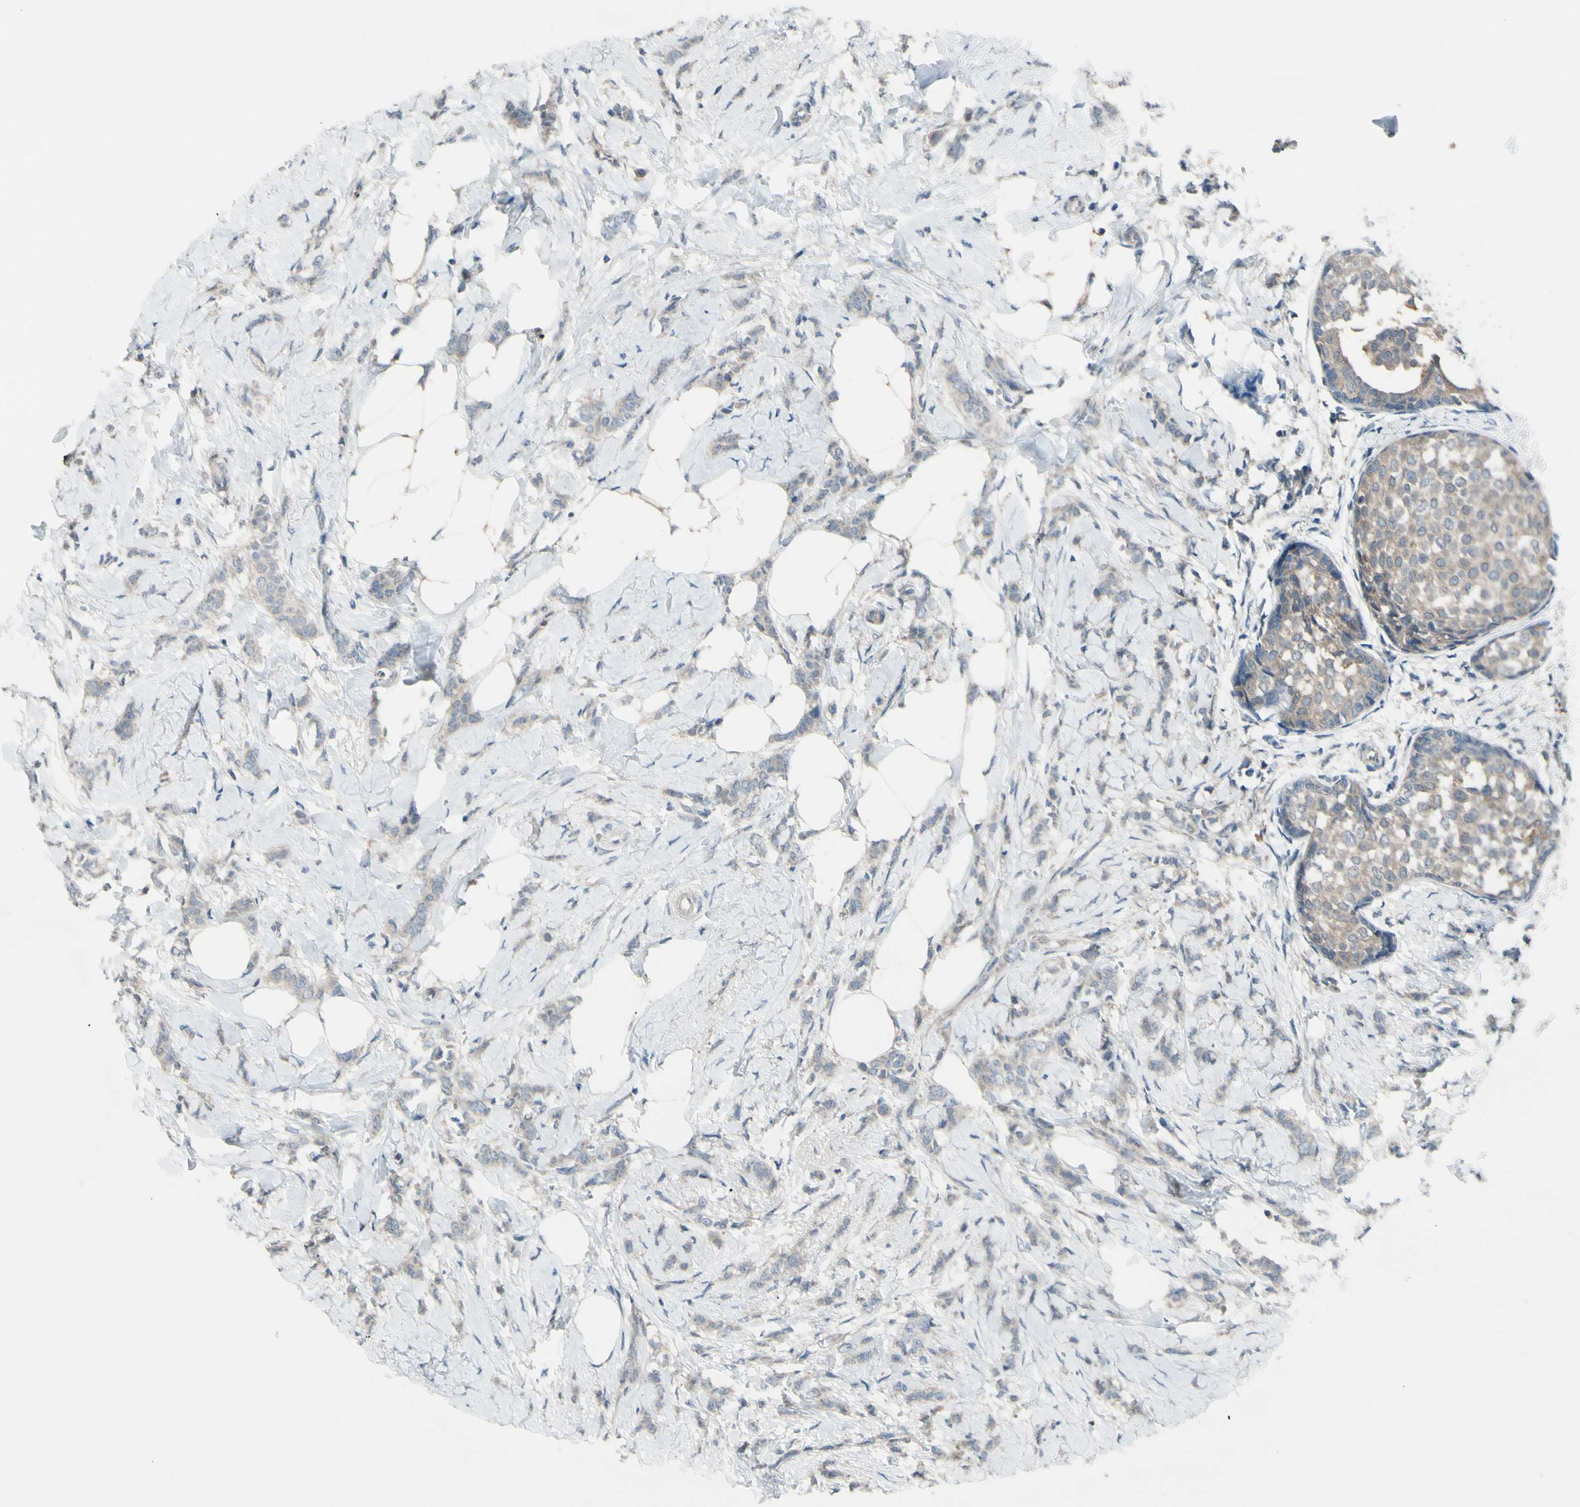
{"staining": {"intensity": "weak", "quantity": ">75%", "location": "cytoplasmic/membranous"}, "tissue": "breast cancer", "cell_type": "Tumor cells", "image_type": "cancer", "snomed": [{"axis": "morphology", "description": "Lobular carcinoma, in situ"}, {"axis": "morphology", "description": "Lobular carcinoma"}, {"axis": "topography", "description": "Breast"}], "caption": "About >75% of tumor cells in breast lobular carcinoma in situ exhibit weak cytoplasmic/membranous protein positivity as visualized by brown immunohistochemical staining.", "gene": "AFP", "patient": {"sex": "female", "age": 41}}